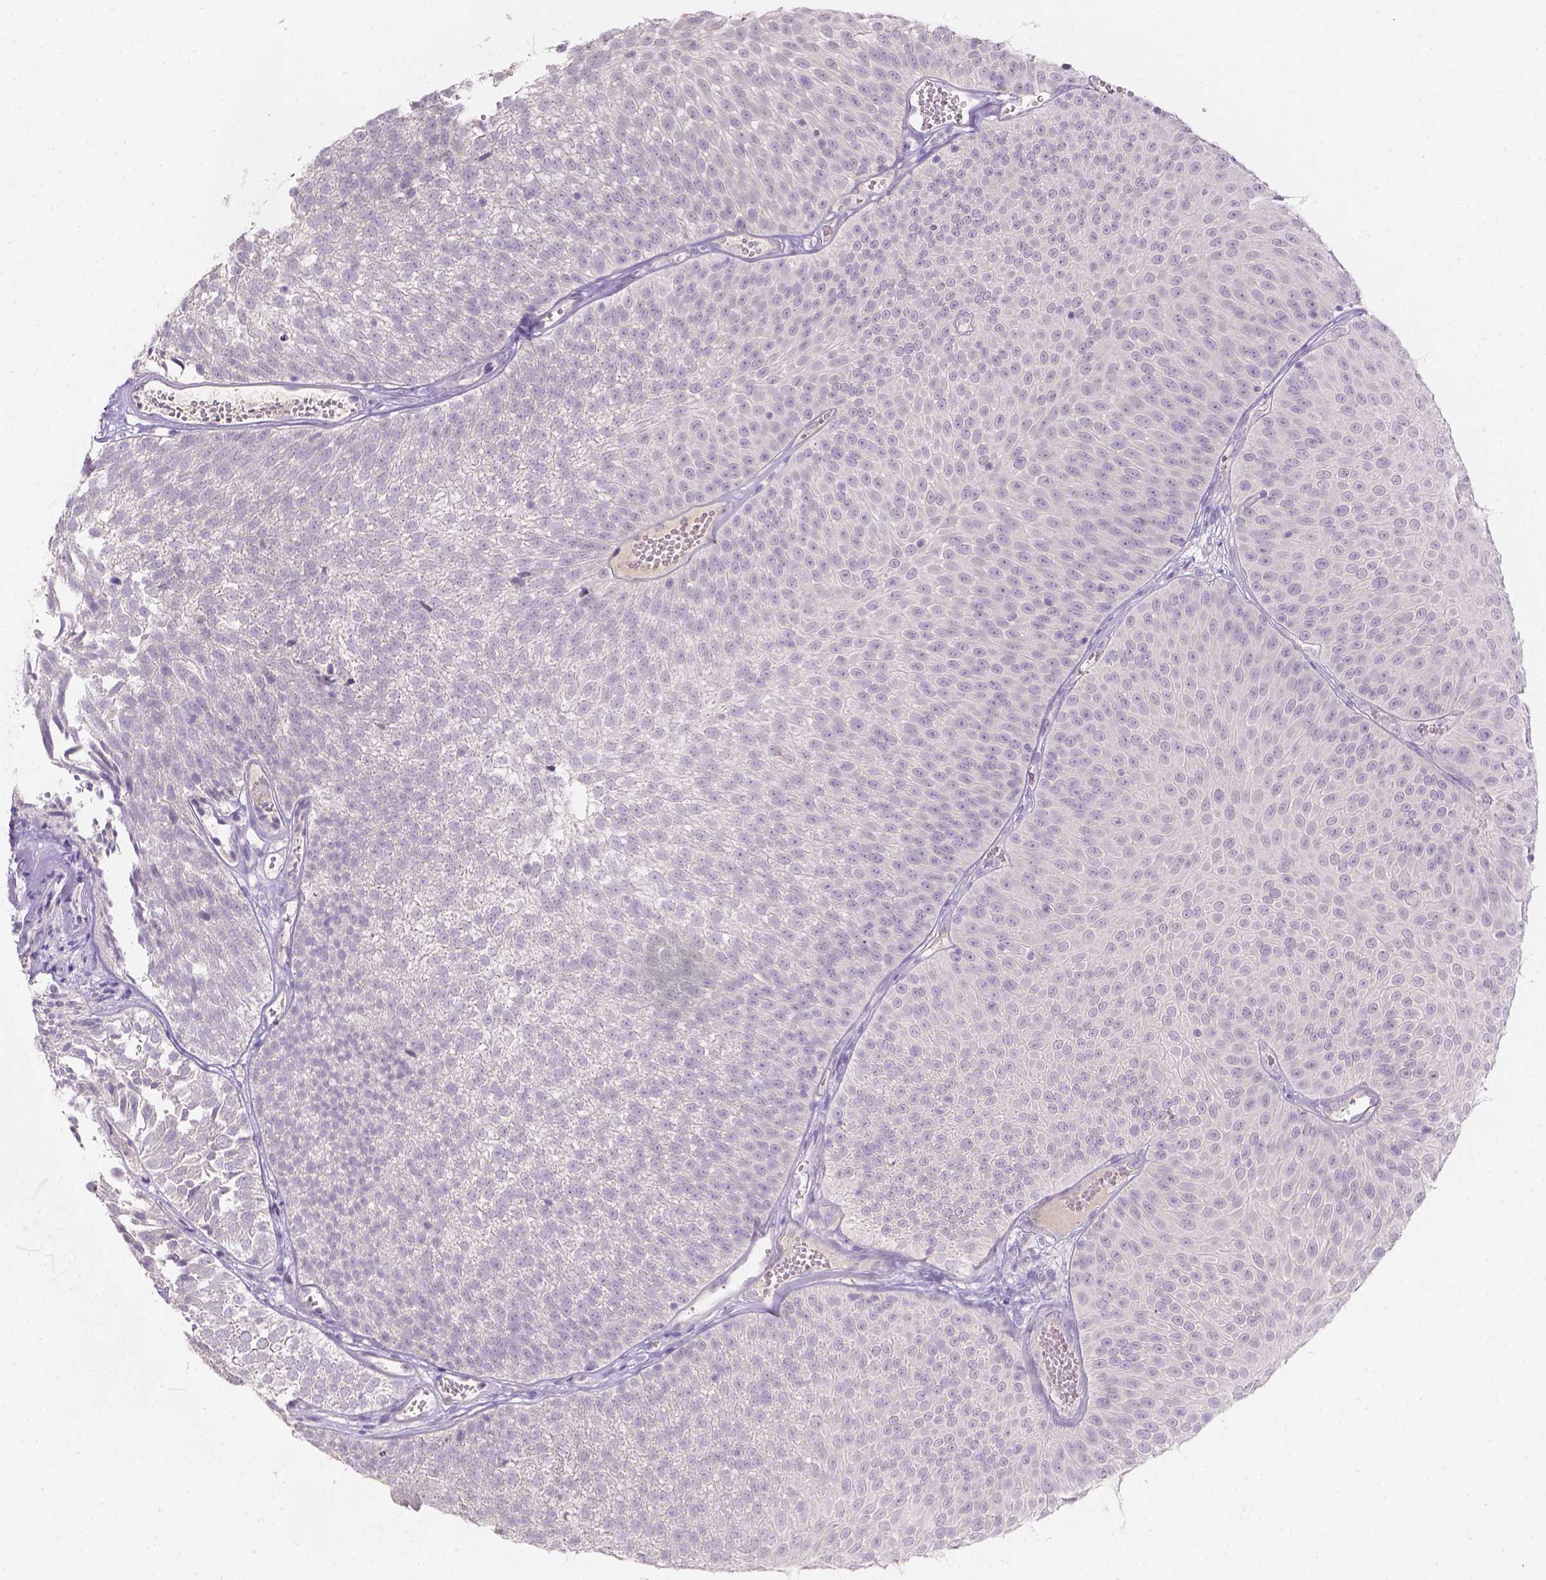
{"staining": {"intensity": "negative", "quantity": "none", "location": "none"}, "tissue": "urothelial cancer", "cell_type": "Tumor cells", "image_type": "cancer", "snomed": [{"axis": "morphology", "description": "Urothelial carcinoma, Low grade"}, {"axis": "topography", "description": "Urinary bladder"}], "caption": "IHC micrograph of human urothelial cancer stained for a protein (brown), which exhibits no staining in tumor cells.", "gene": "DCAF4L1", "patient": {"sex": "male", "age": 52}}